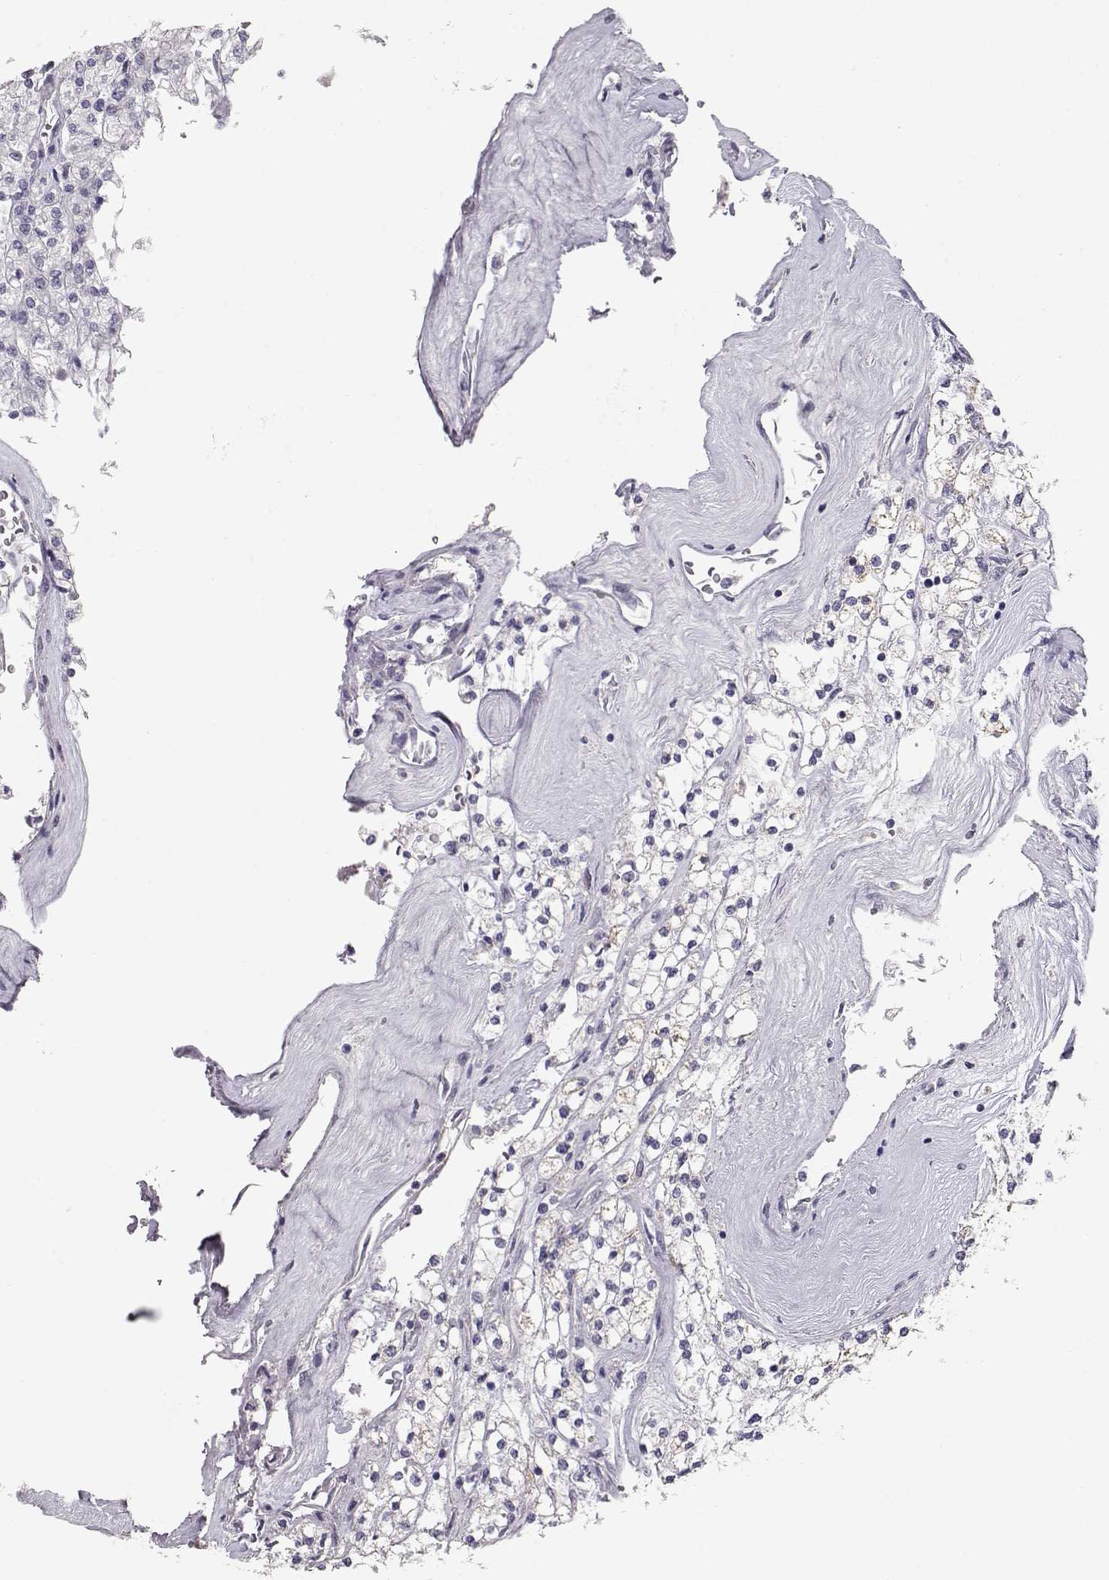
{"staining": {"intensity": "negative", "quantity": "none", "location": "none"}, "tissue": "renal cancer", "cell_type": "Tumor cells", "image_type": "cancer", "snomed": [{"axis": "morphology", "description": "Adenocarcinoma, NOS"}, {"axis": "topography", "description": "Kidney"}], "caption": "The image shows no staining of tumor cells in renal adenocarcinoma.", "gene": "SLC18A1", "patient": {"sex": "male", "age": 80}}